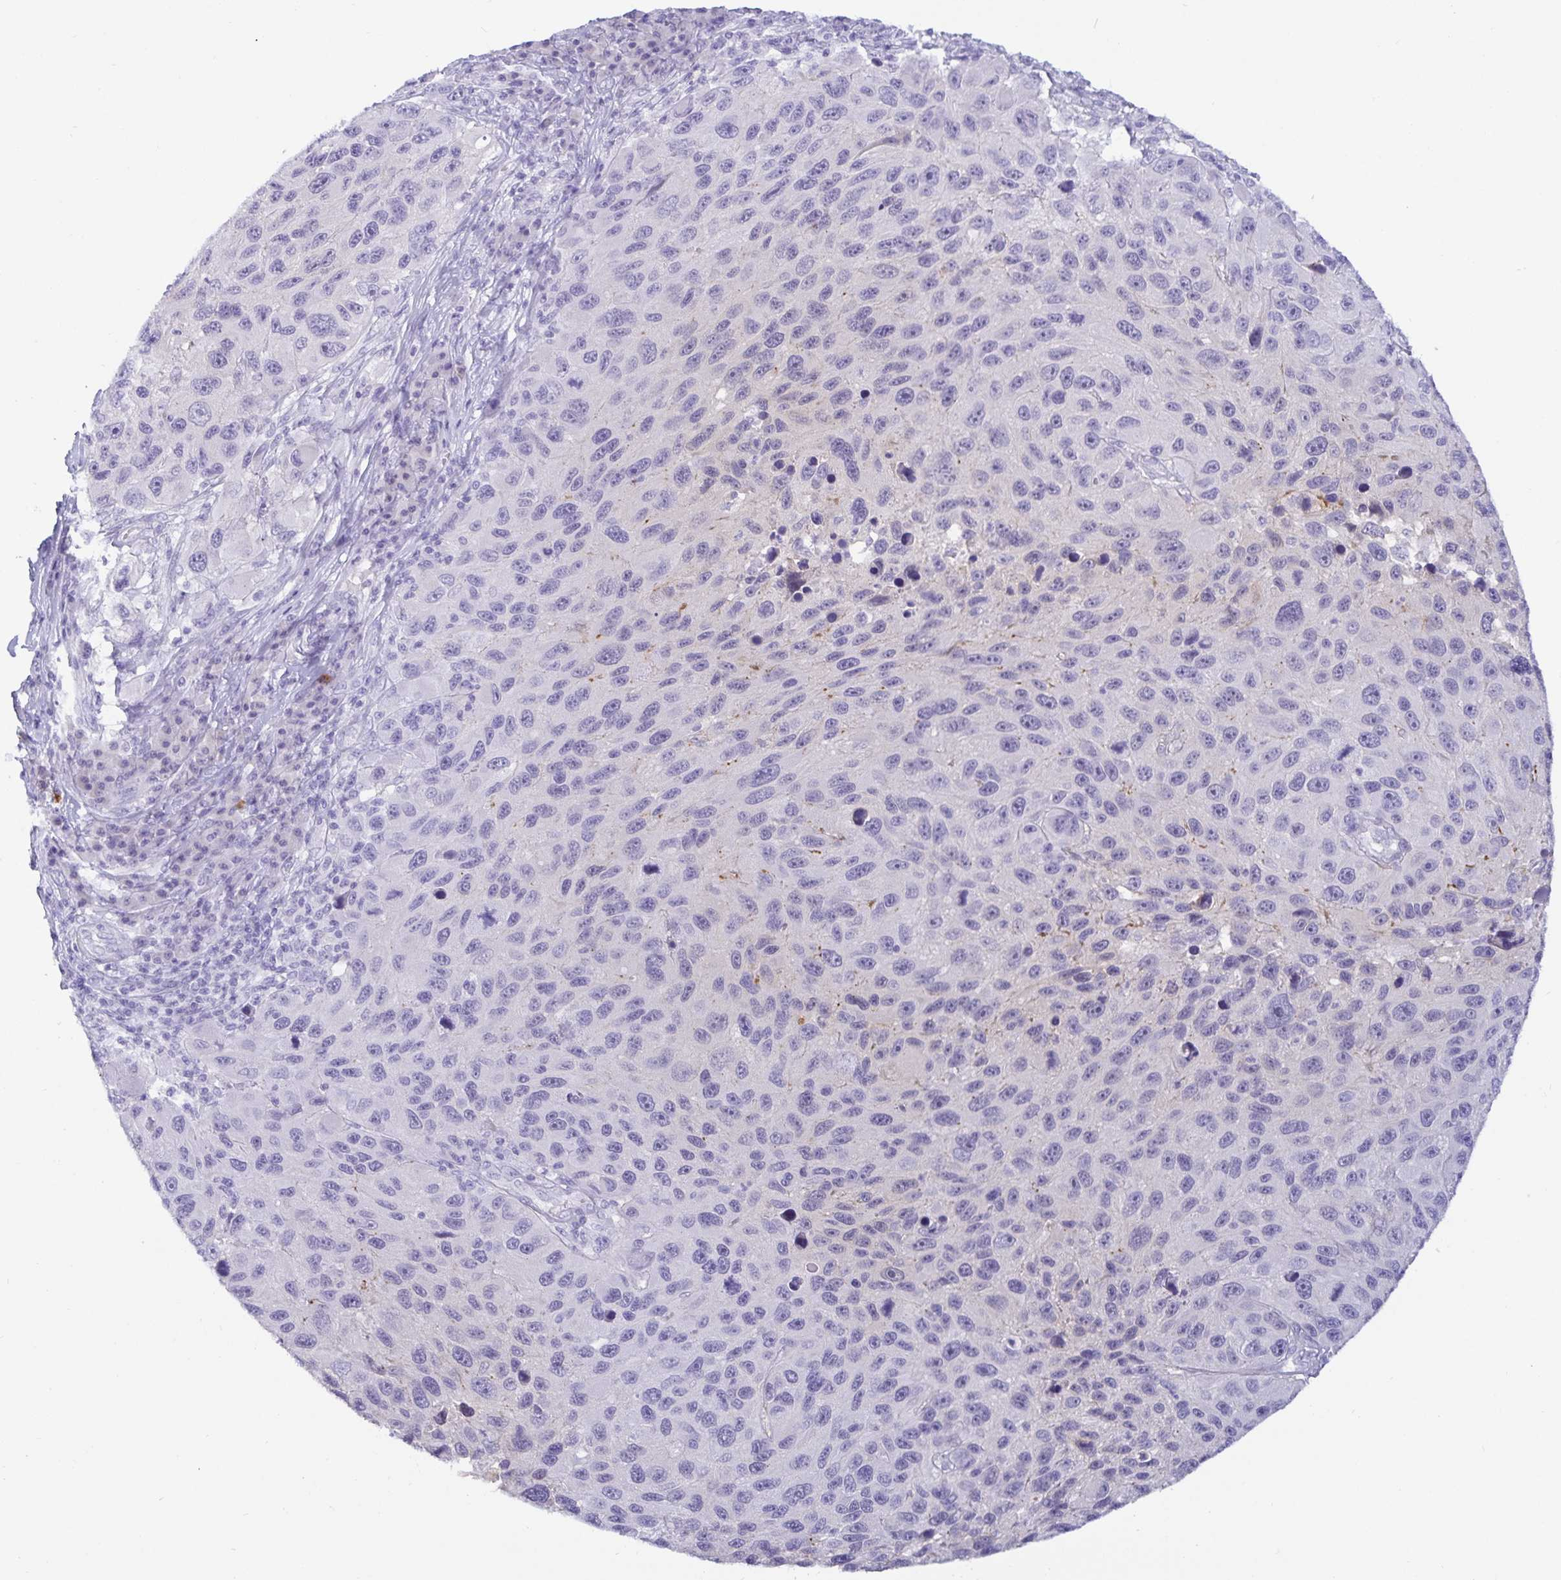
{"staining": {"intensity": "negative", "quantity": "none", "location": "none"}, "tissue": "melanoma", "cell_type": "Tumor cells", "image_type": "cancer", "snomed": [{"axis": "morphology", "description": "Malignant melanoma, NOS"}, {"axis": "topography", "description": "Skin"}], "caption": "There is no significant staining in tumor cells of malignant melanoma.", "gene": "MON2", "patient": {"sex": "male", "age": 53}}